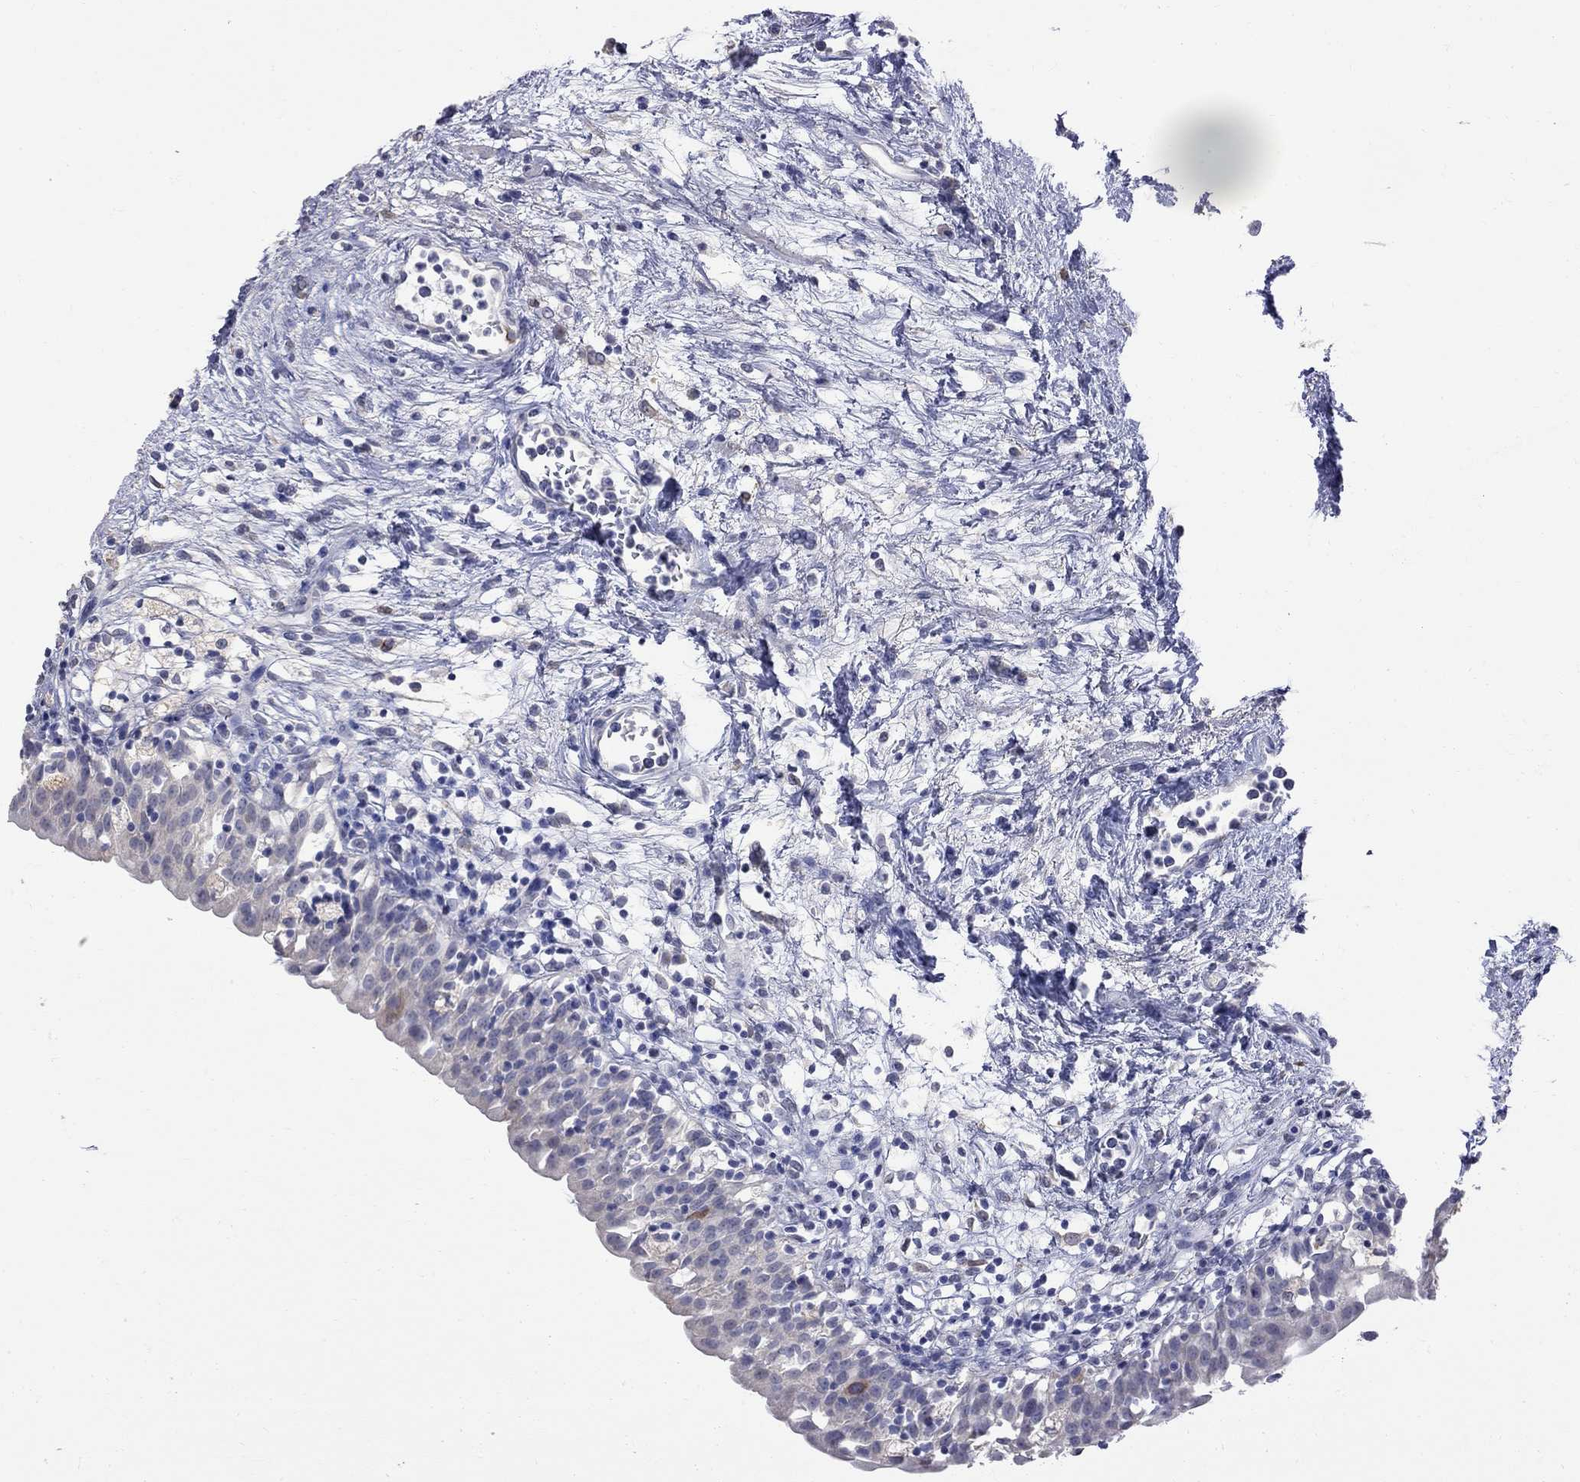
{"staining": {"intensity": "negative", "quantity": "none", "location": "none"}, "tissue": "urinary bladder", "cell_type": "Urothelial cells", "image_type": "normal", "snomed": [{"axis": "morphology", "description": "Normal tissue, NOS"}, {"axis": "topography", "description": "Urinary bladder"}], "caption": "Urinary bladder was stained to show a protein in brown. There is no significant staining in urothelial cells. Nuclei are stained in blue.", "gene": "CKAP2", "patient": {"sex": "male", "age": 76}}